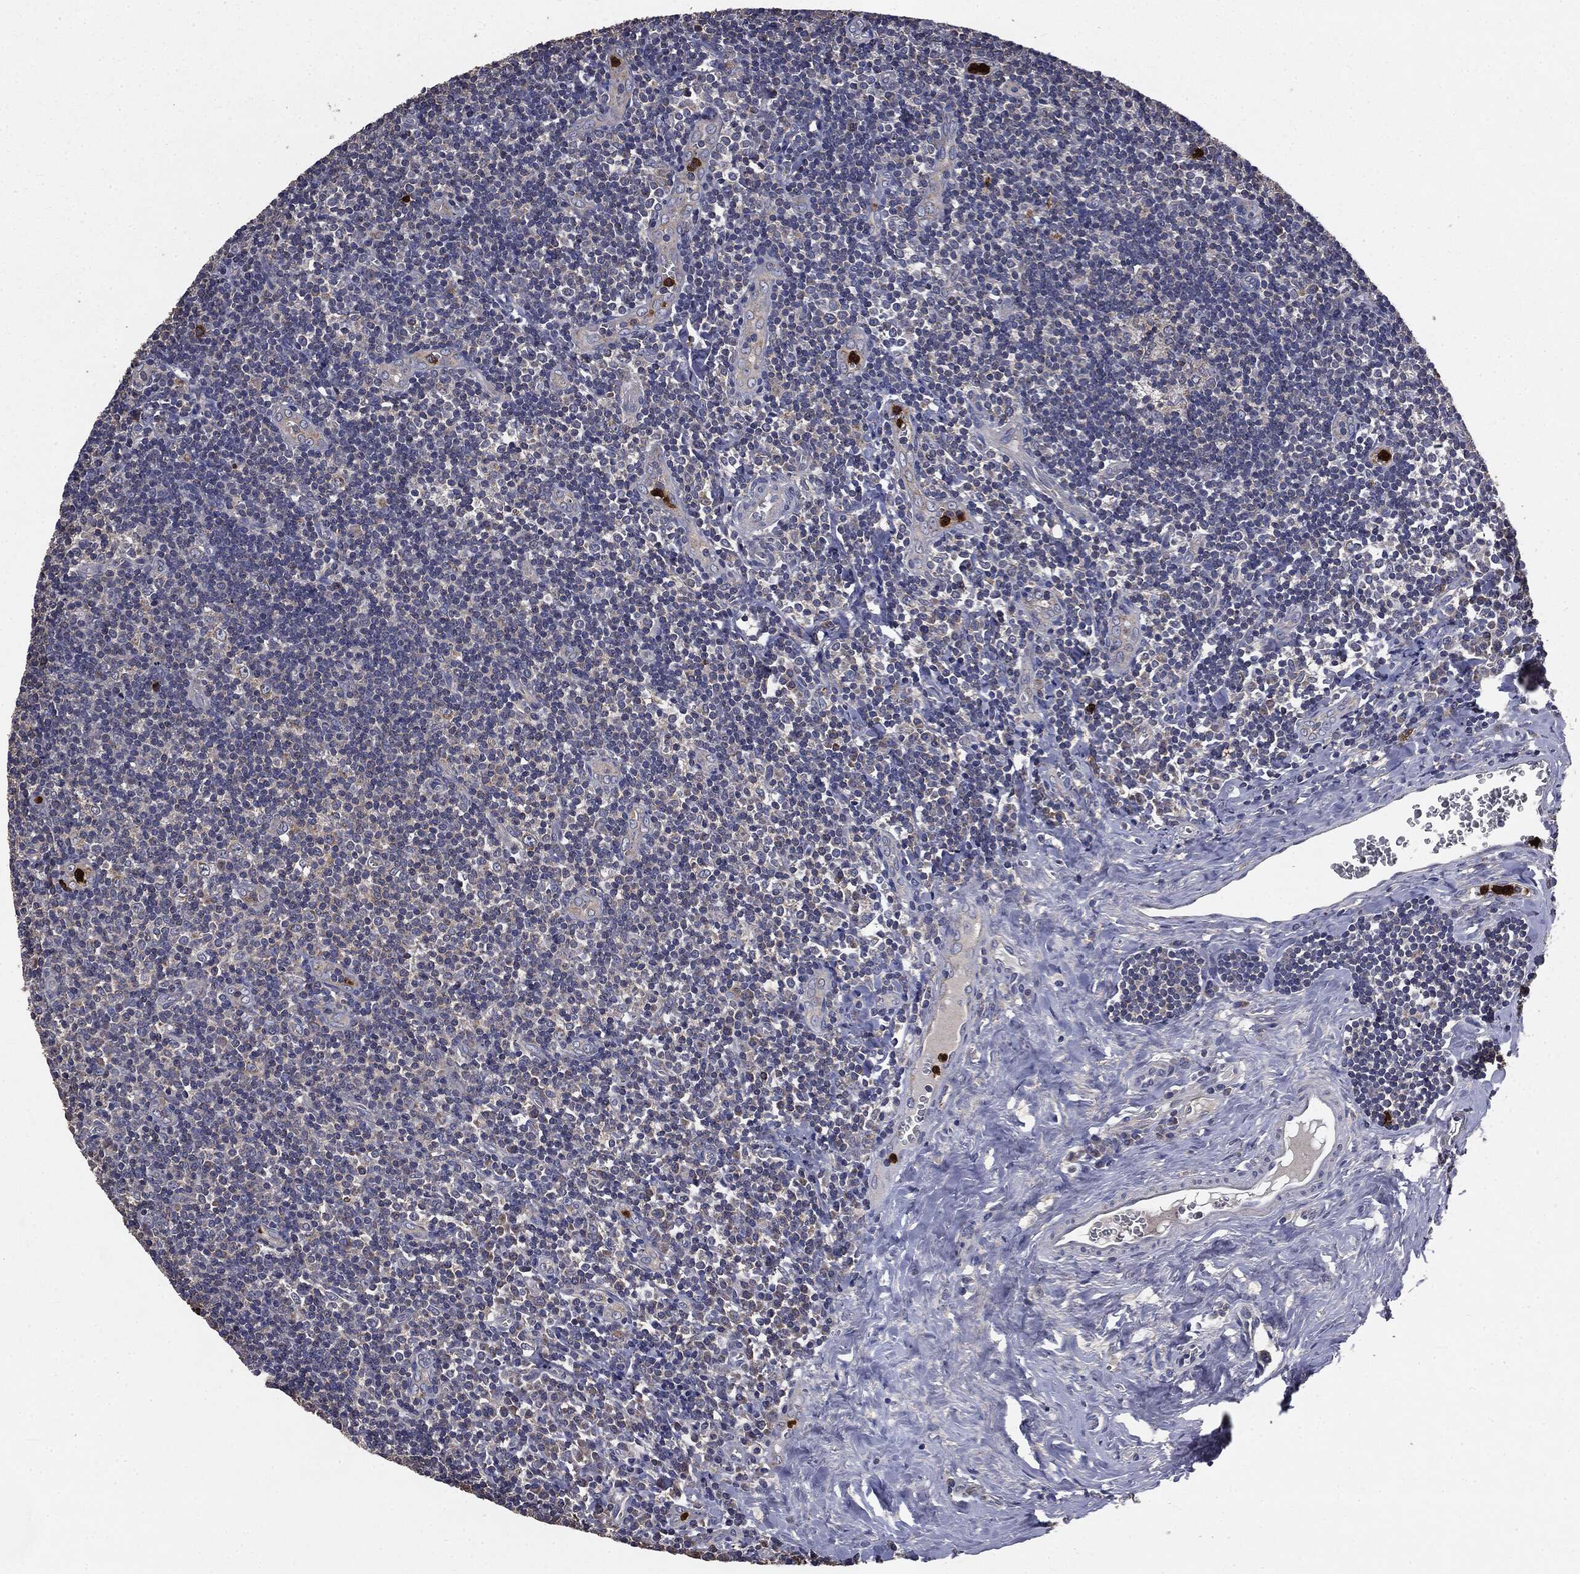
{"staining": {"intensity": "weak", "quantity": "25%-75%", "location": "cytoplasmic/membranous"}, "tissue": "tonsil", "cell_type": "Germinal center cells", "image_type": "normal", "snomed": [{"axis": "morphology", "description": "Normal tissue, NOS"}, {"axis": "morphology", "description": "Inflammation, NOS"}, {"axis": "topography", "description": "Tonsil"}], "caption": "Weak cytoplasmic/membranous staining for a protein is appreciated in about 25%-75% of germinal center cells of unremarkable tonsil using immunohistochemistry.", "gene": "MAPK6", "patient": {"sex": "female", "age": 31}}